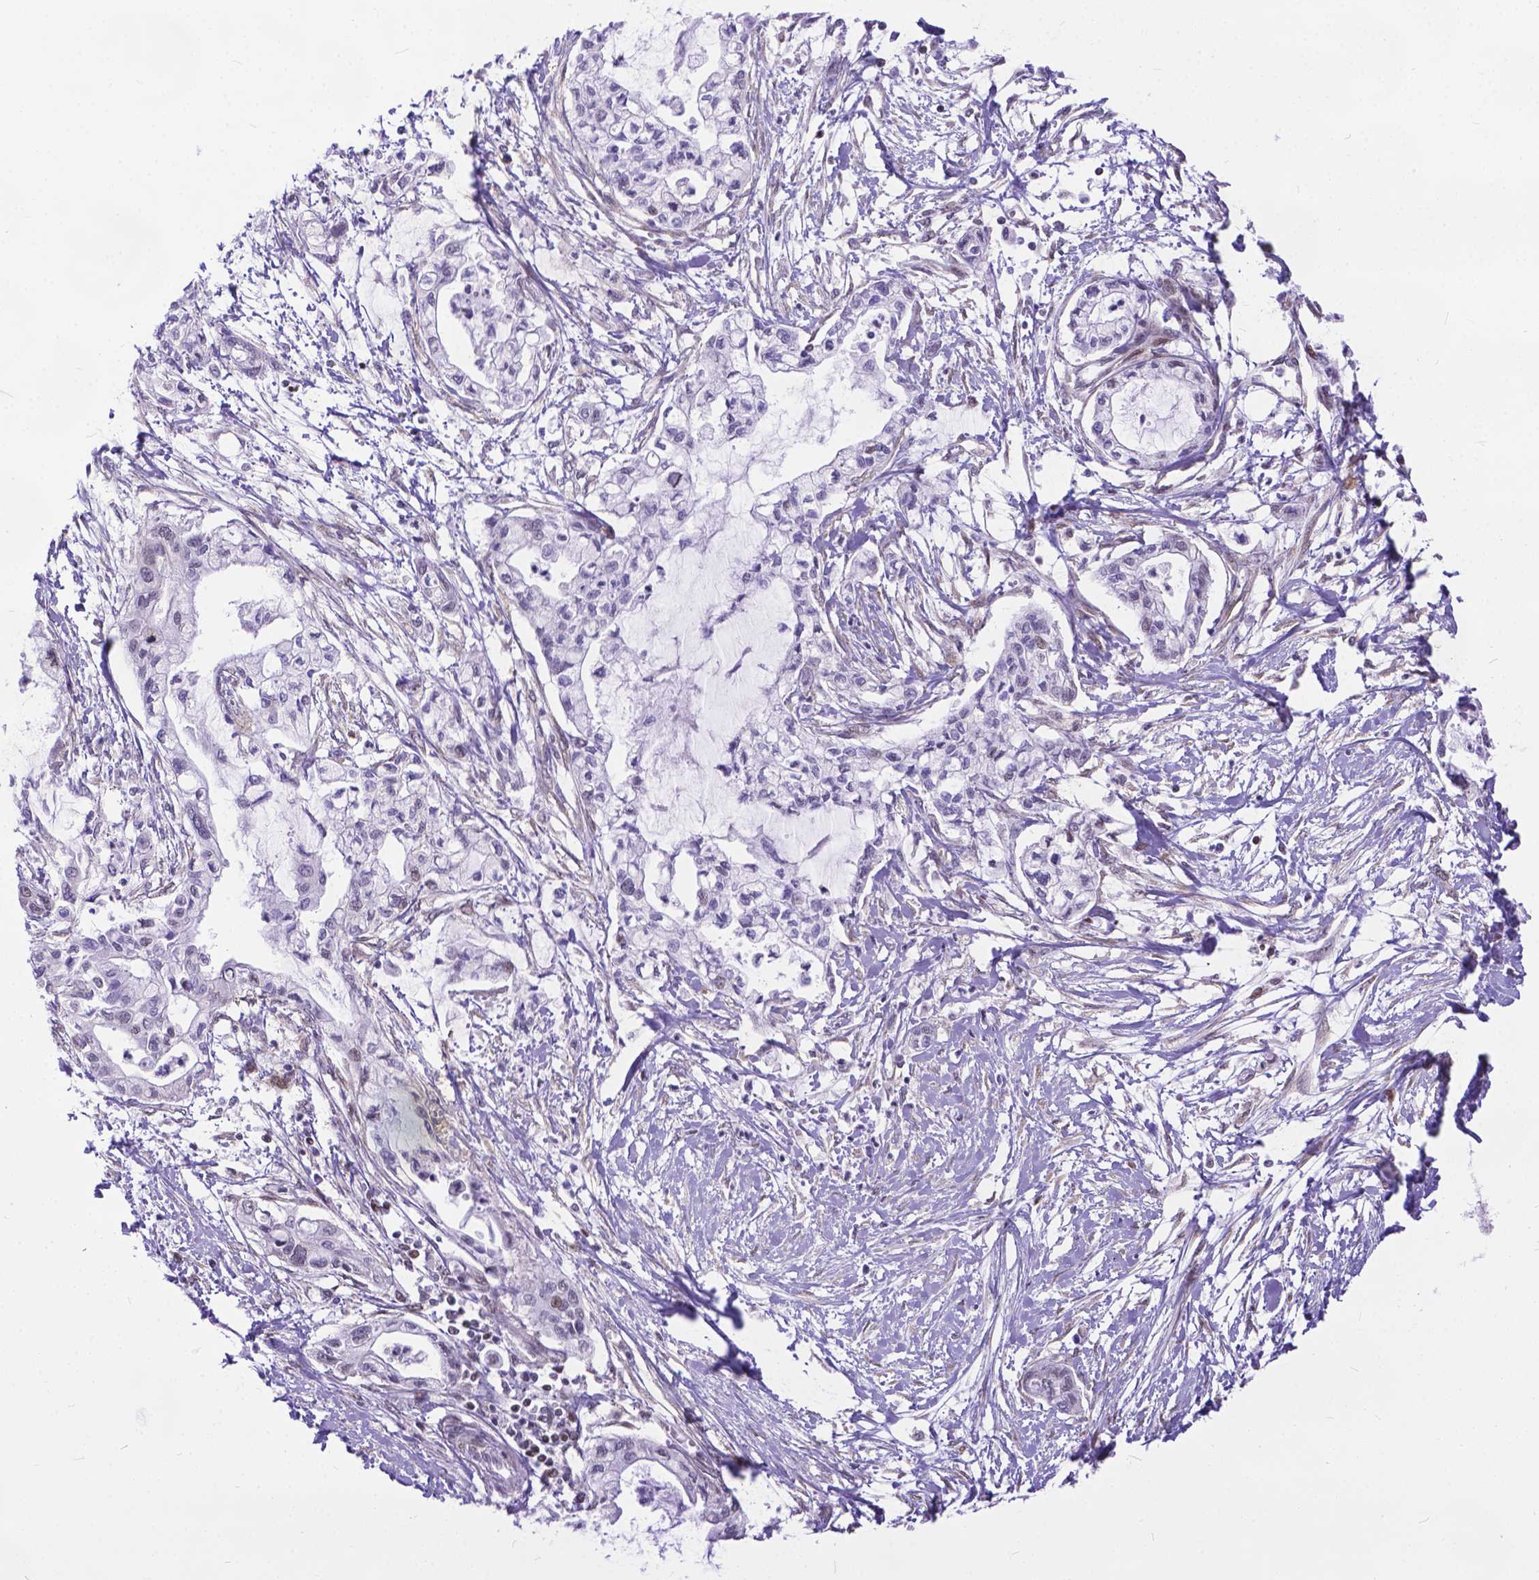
{"staining": {"intensity": "weak", "quantity": "<25%", "location": "nuclear"}, "tissue": "pancreatic cancer", "cell_type": "Tumor cells", "image_type": "cancer", "snomed": [{"axis": "morphology", "description": "Adenocarcinoma, NOS"}, {"axis": "topography", "description": "Pancreas"}], "caption": "Tumor cells are negative for brown protein staining in adenocarcinoma (pancreatic).", "gene": "FAM124B", "patient": {"sex": "male", "age": 54}}